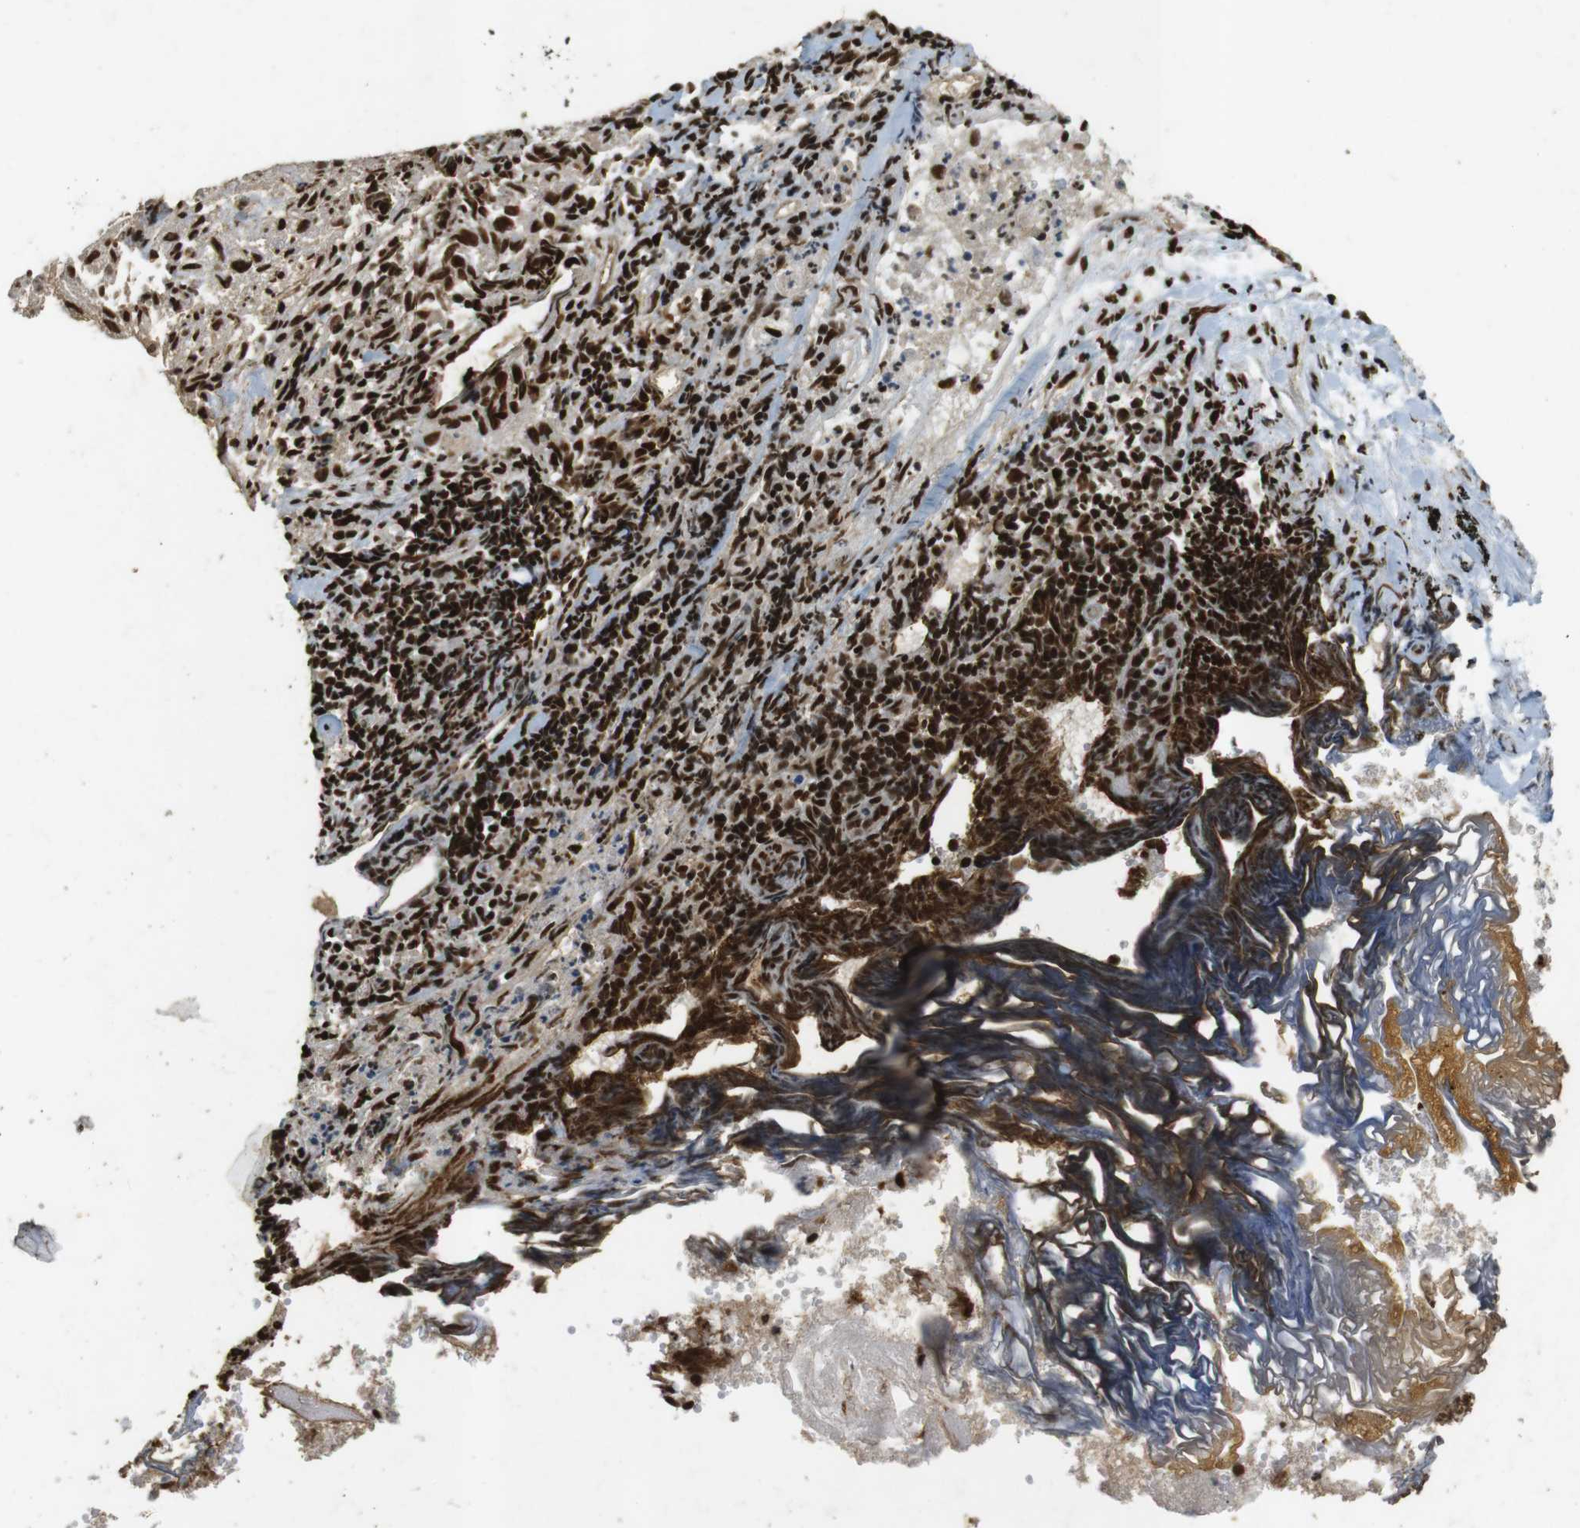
{"staining": {"intensity": "strong", "quantity": ">75%", "location": "nuclear"}, "tissue": "lung cancer", "cell_type": "Tumor cells", "image_type": "cancer", "snomed": [{"axis": "morphology", "description": "Inflammation, NOS"}, {"axis": "morphology", "description": "Squamous cell carcinoma, NOS"}, {"axis": "topography", "description": "Lymph node"}, {"axis": "topography", "description": "Soft tissue"}, {"axis": "topography", "description": "Lung"}], "caption": "This micrograph displays IHC staining of human lung squamous cell carcinoma, with high strong nuclear expression in about >75% of tumor cells.", "gene": "GATA4", "patient": {"sex": "male", "age": 66}}